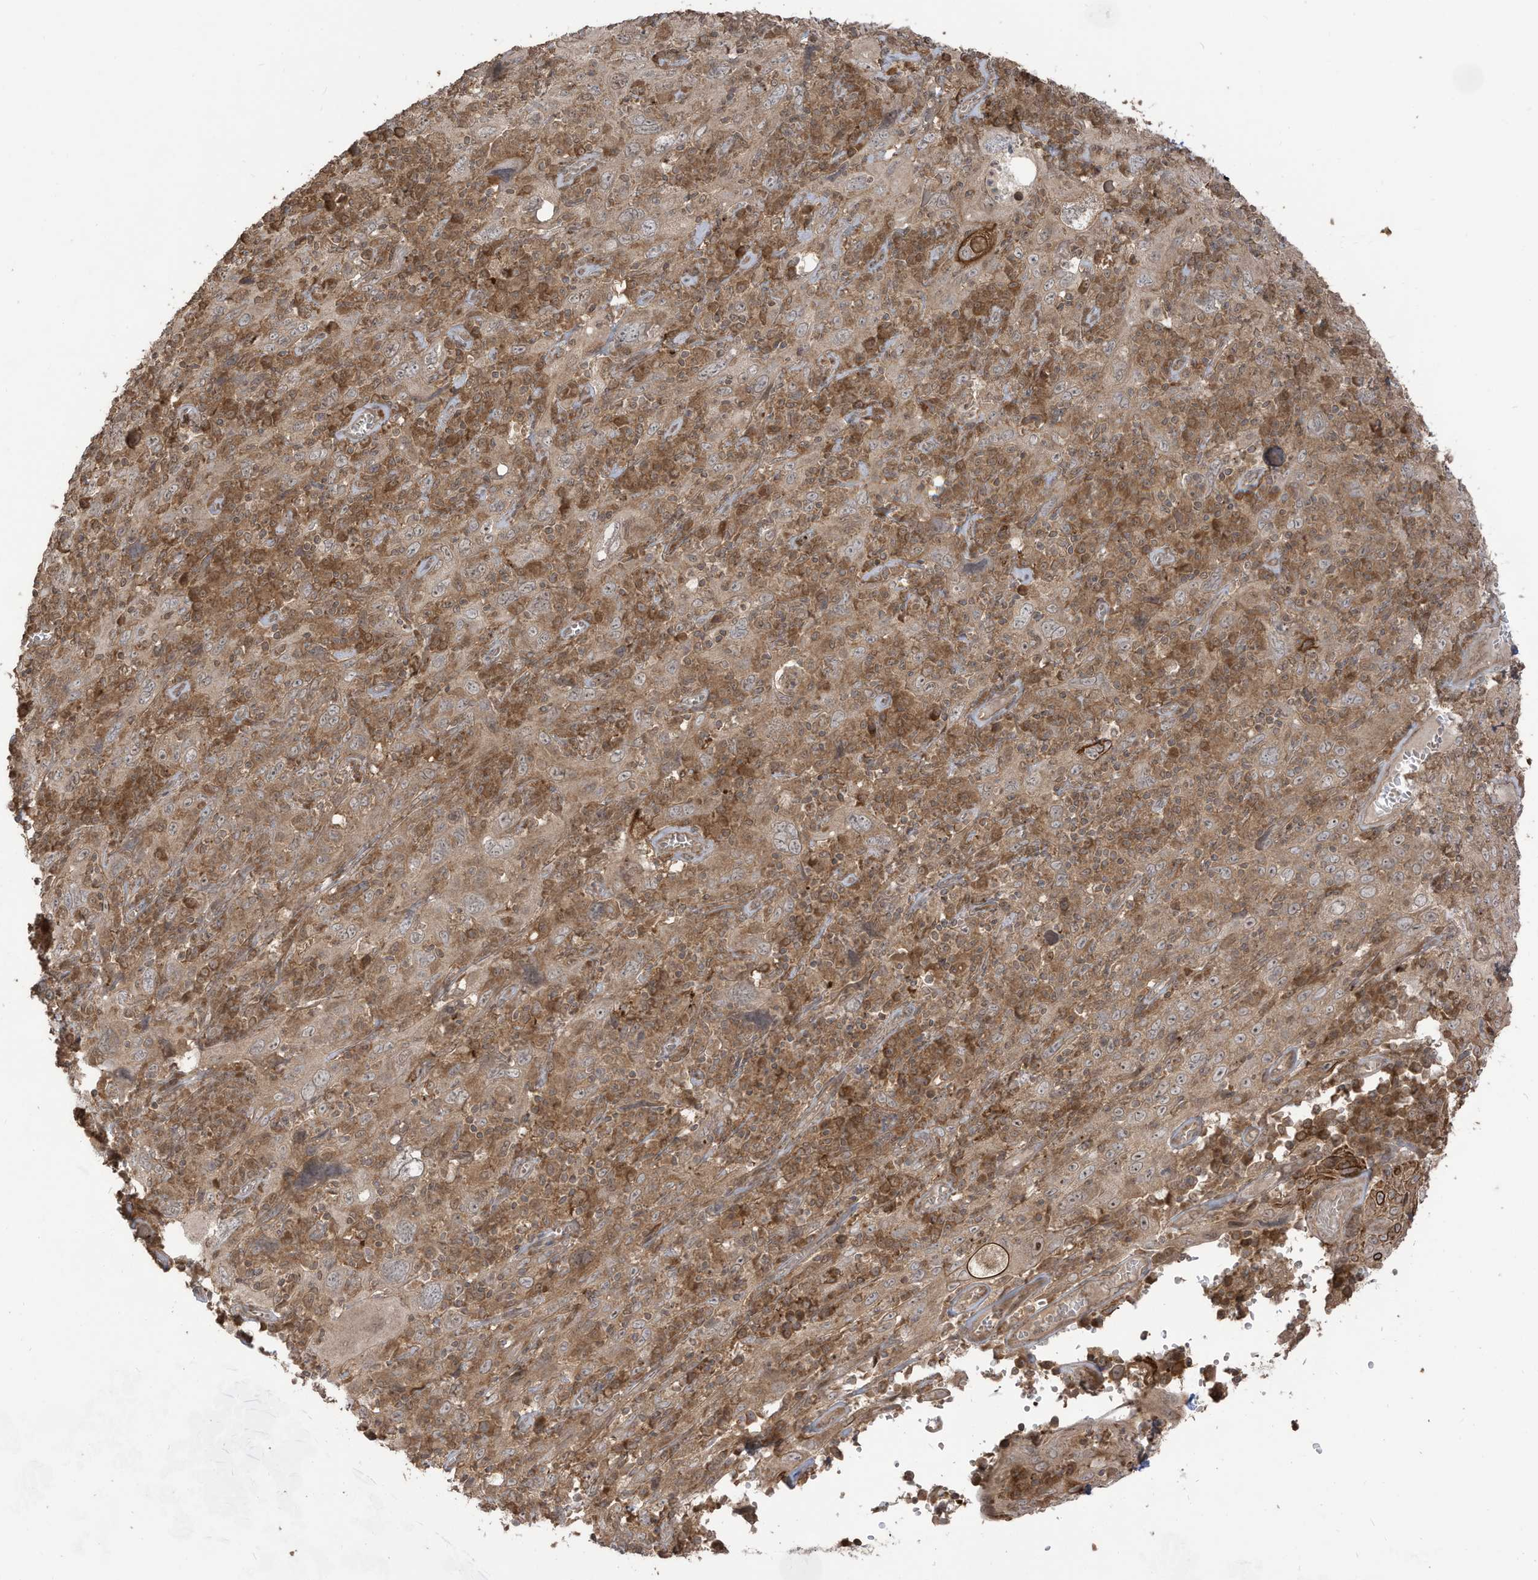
{"staining": {"intensity": "weak", "quantity": ">75%", "location": "cytoplasmic/membranous"}, "tissue": "cervical cancer", "cell_type": "Tumor cells", "image_type": "cancer", "snomed": [{"axis": "morphology", "description": "Squamous cell carcinoma, NOS"}, {"axis": "topography", "description": "Cervix"}], "caption": "Weak cytoplasmic/membranous protein staining is present in approximately >75% of tumor cells in squamous cell carcinoma (cervical).", "gene": "CARF", "patient": {"sex": "female", "age": 46}}